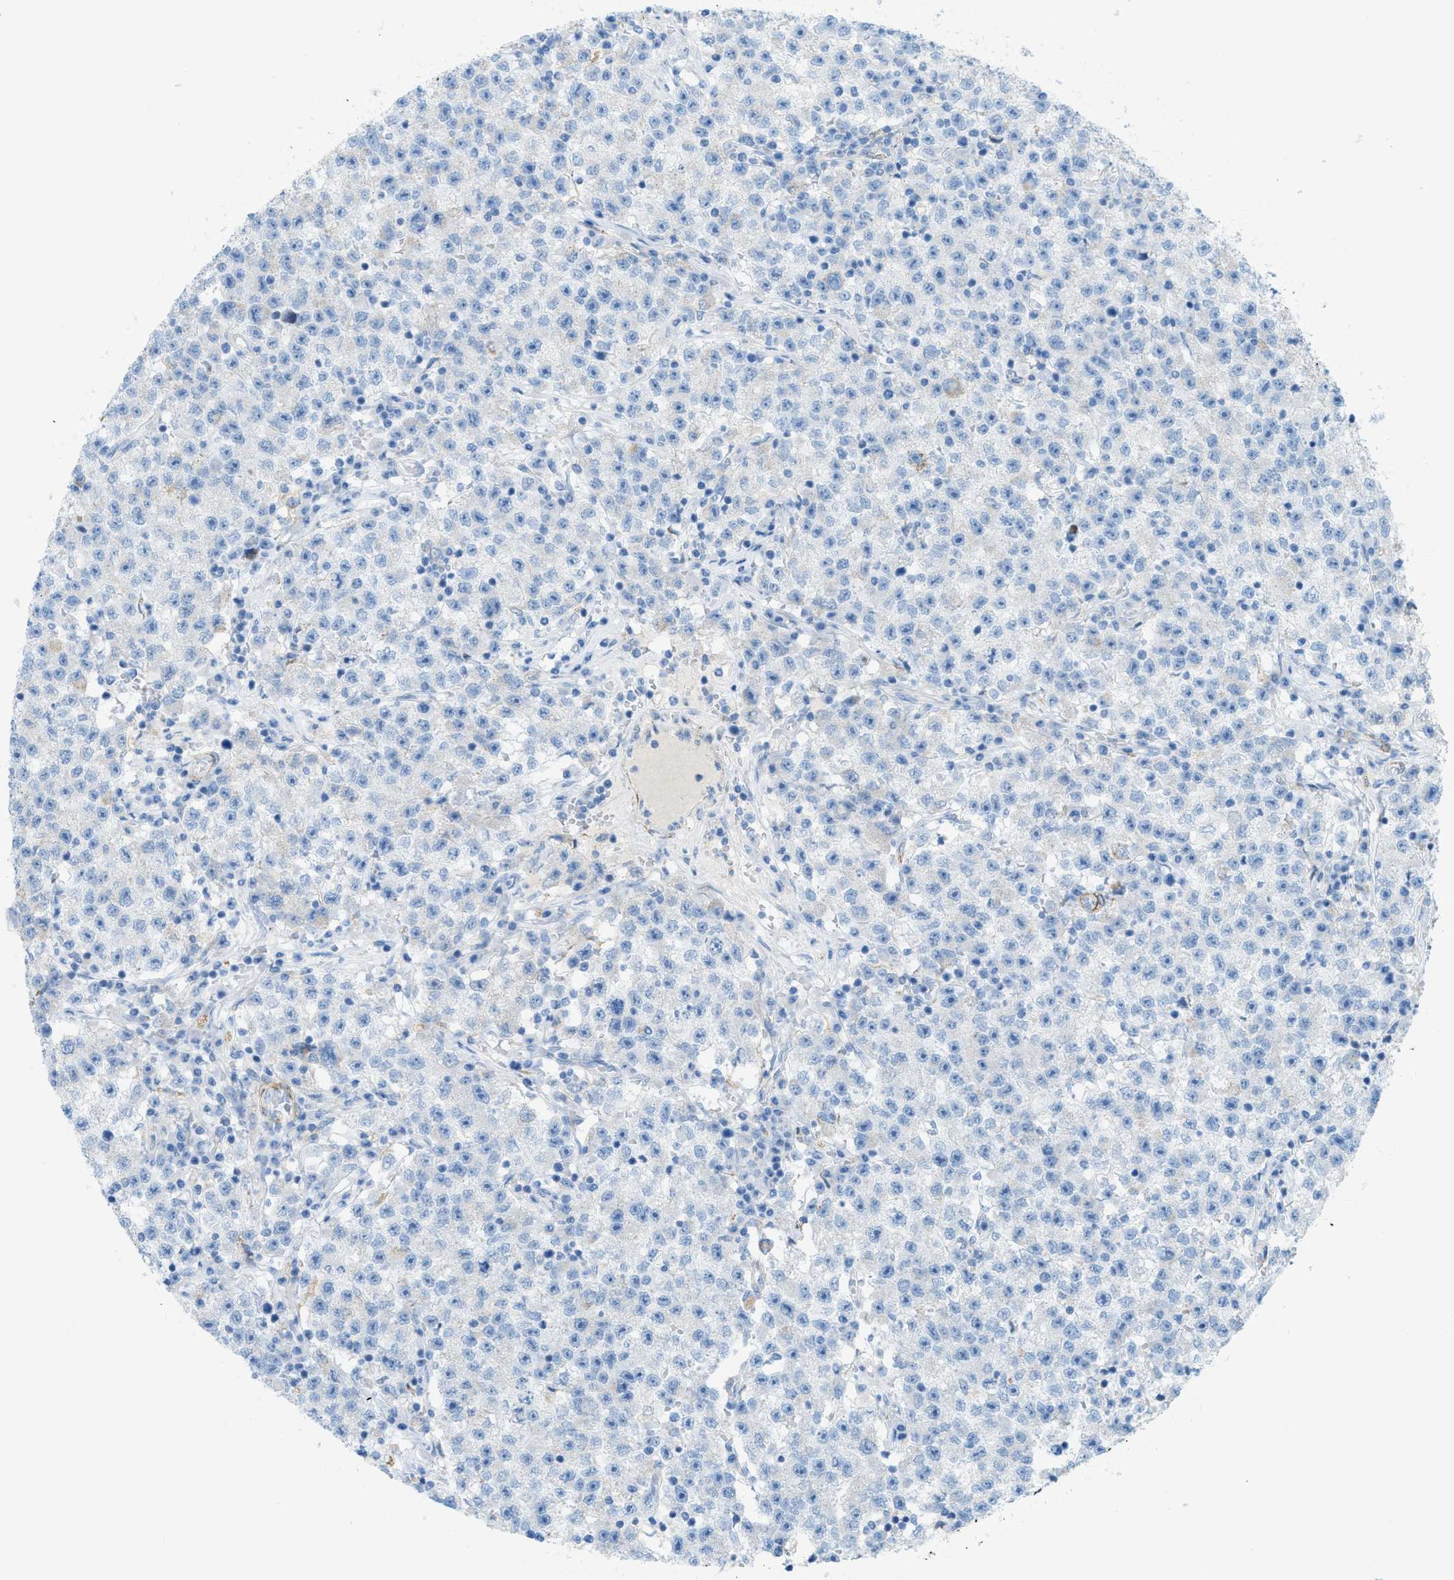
{"staining": {"intensity": "negative", "quantity": "none", "location": "none"}, "tissue": "testis cancer", "cell_type": "Tumor cells", "image_type": "cancer", "snomed": [{"axis": "morphology", "description": "Seminoma, NOS"}, {"axis": "topography", "description": "Testis"}], "caption": "This is an IHC micrograph of human testis cancer (seminoma). There is no staining in tumor cells.", "gene": "MYH11", "patient": {"sex": "male", "age": 22}}